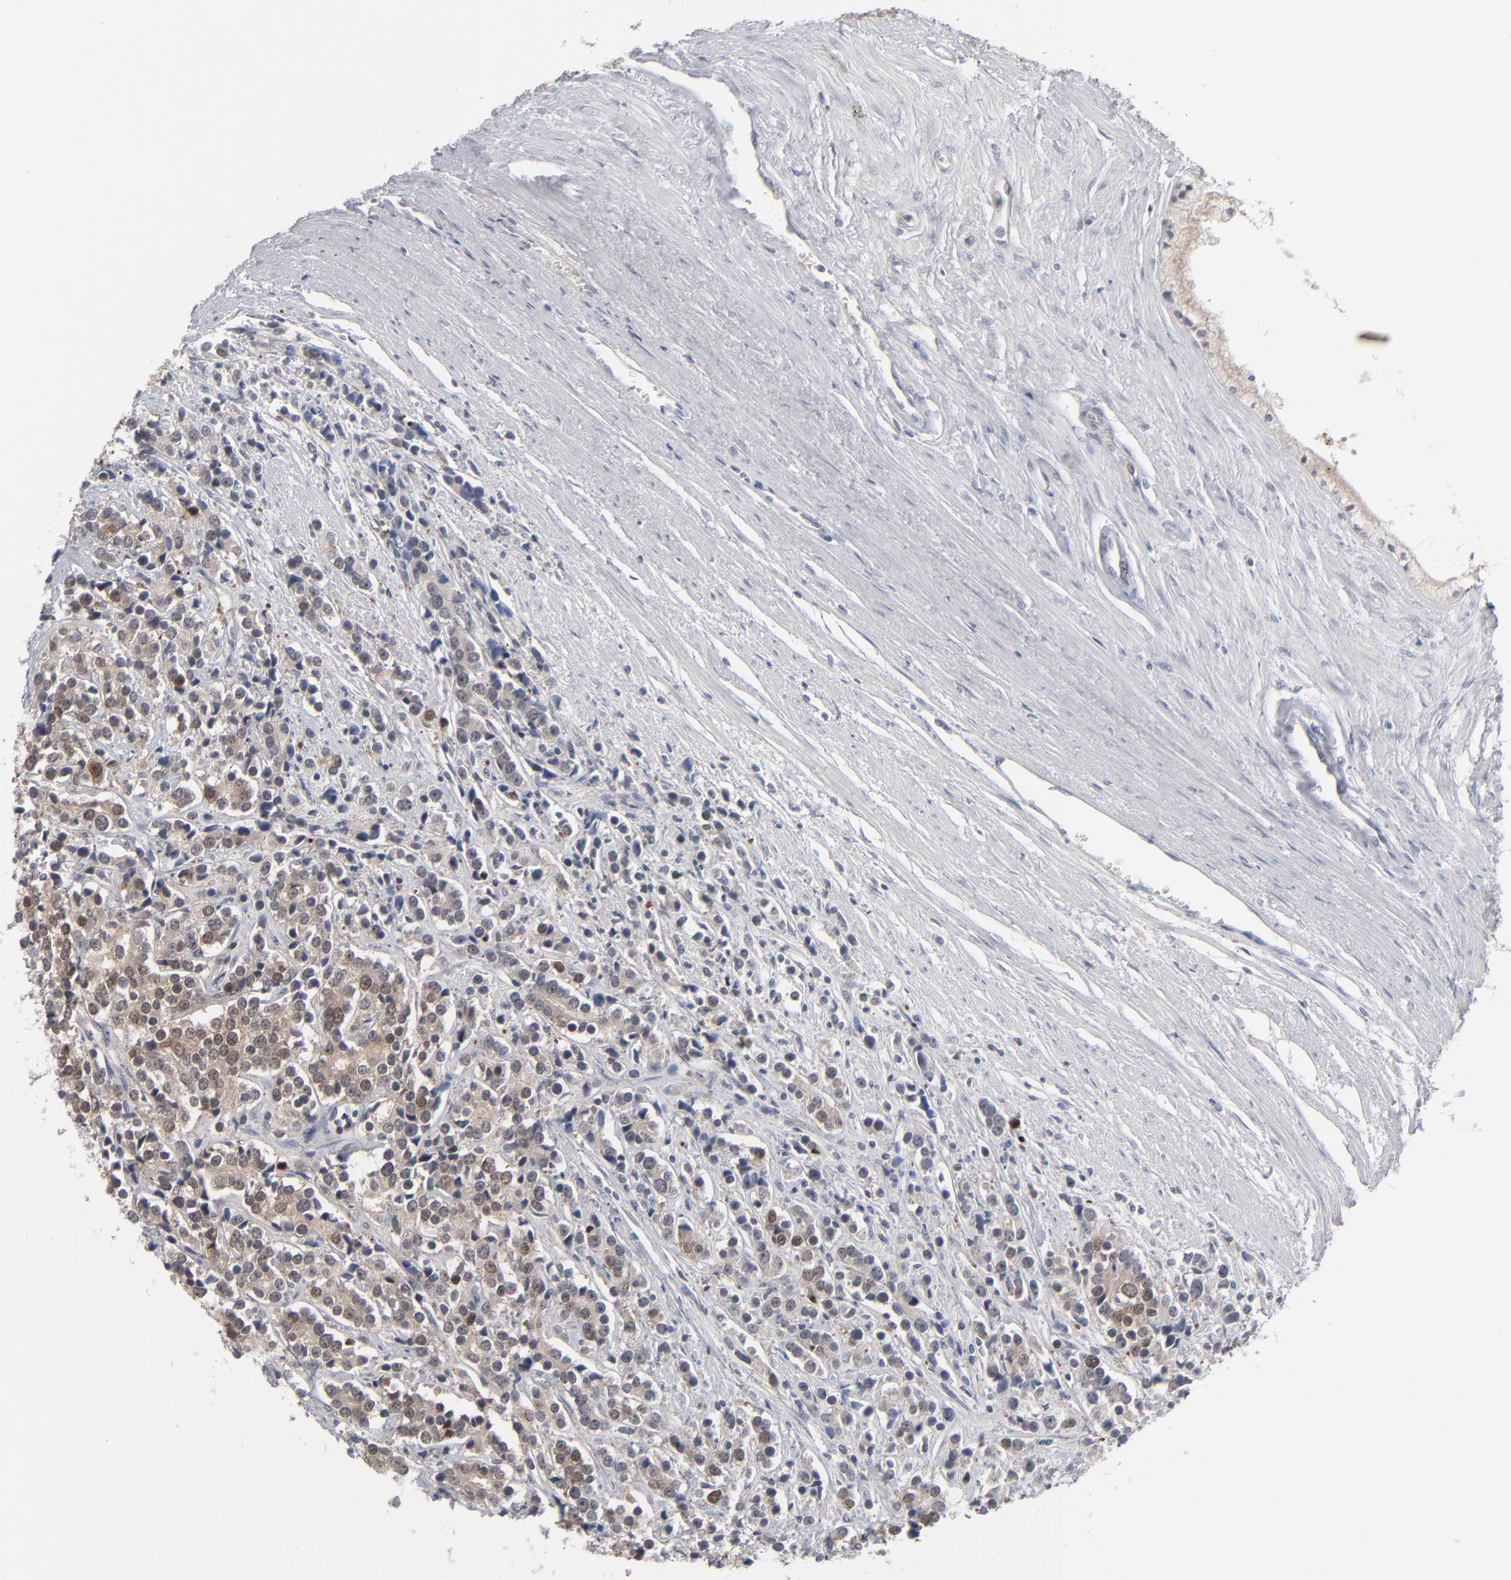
{"staining": {"intensity": "moderate", "quantity": ">75%", "location": "cytoplasmic/membranous"}, "tissue": "prostate cancer", "cell_type": "Tumor cells", "image_type": "cancer", "snomed": [{"axis": "morphology", "description": "Adenocarcinoma, High grade"}, {"axis": "topography", "description": "Prostate"}], "caption": "Immunohistochemical staining of human adenocarcinoma (high-grade) (prostate) demonstrates medium levels of moderate cytoplasmic/membranous protein expression in approximately >75% of tumor cells. (Brightfield microscopy of DAB IHC at high magnification).", "gene": "POF1B", "patient": {"sex": "male", "age": 71}}